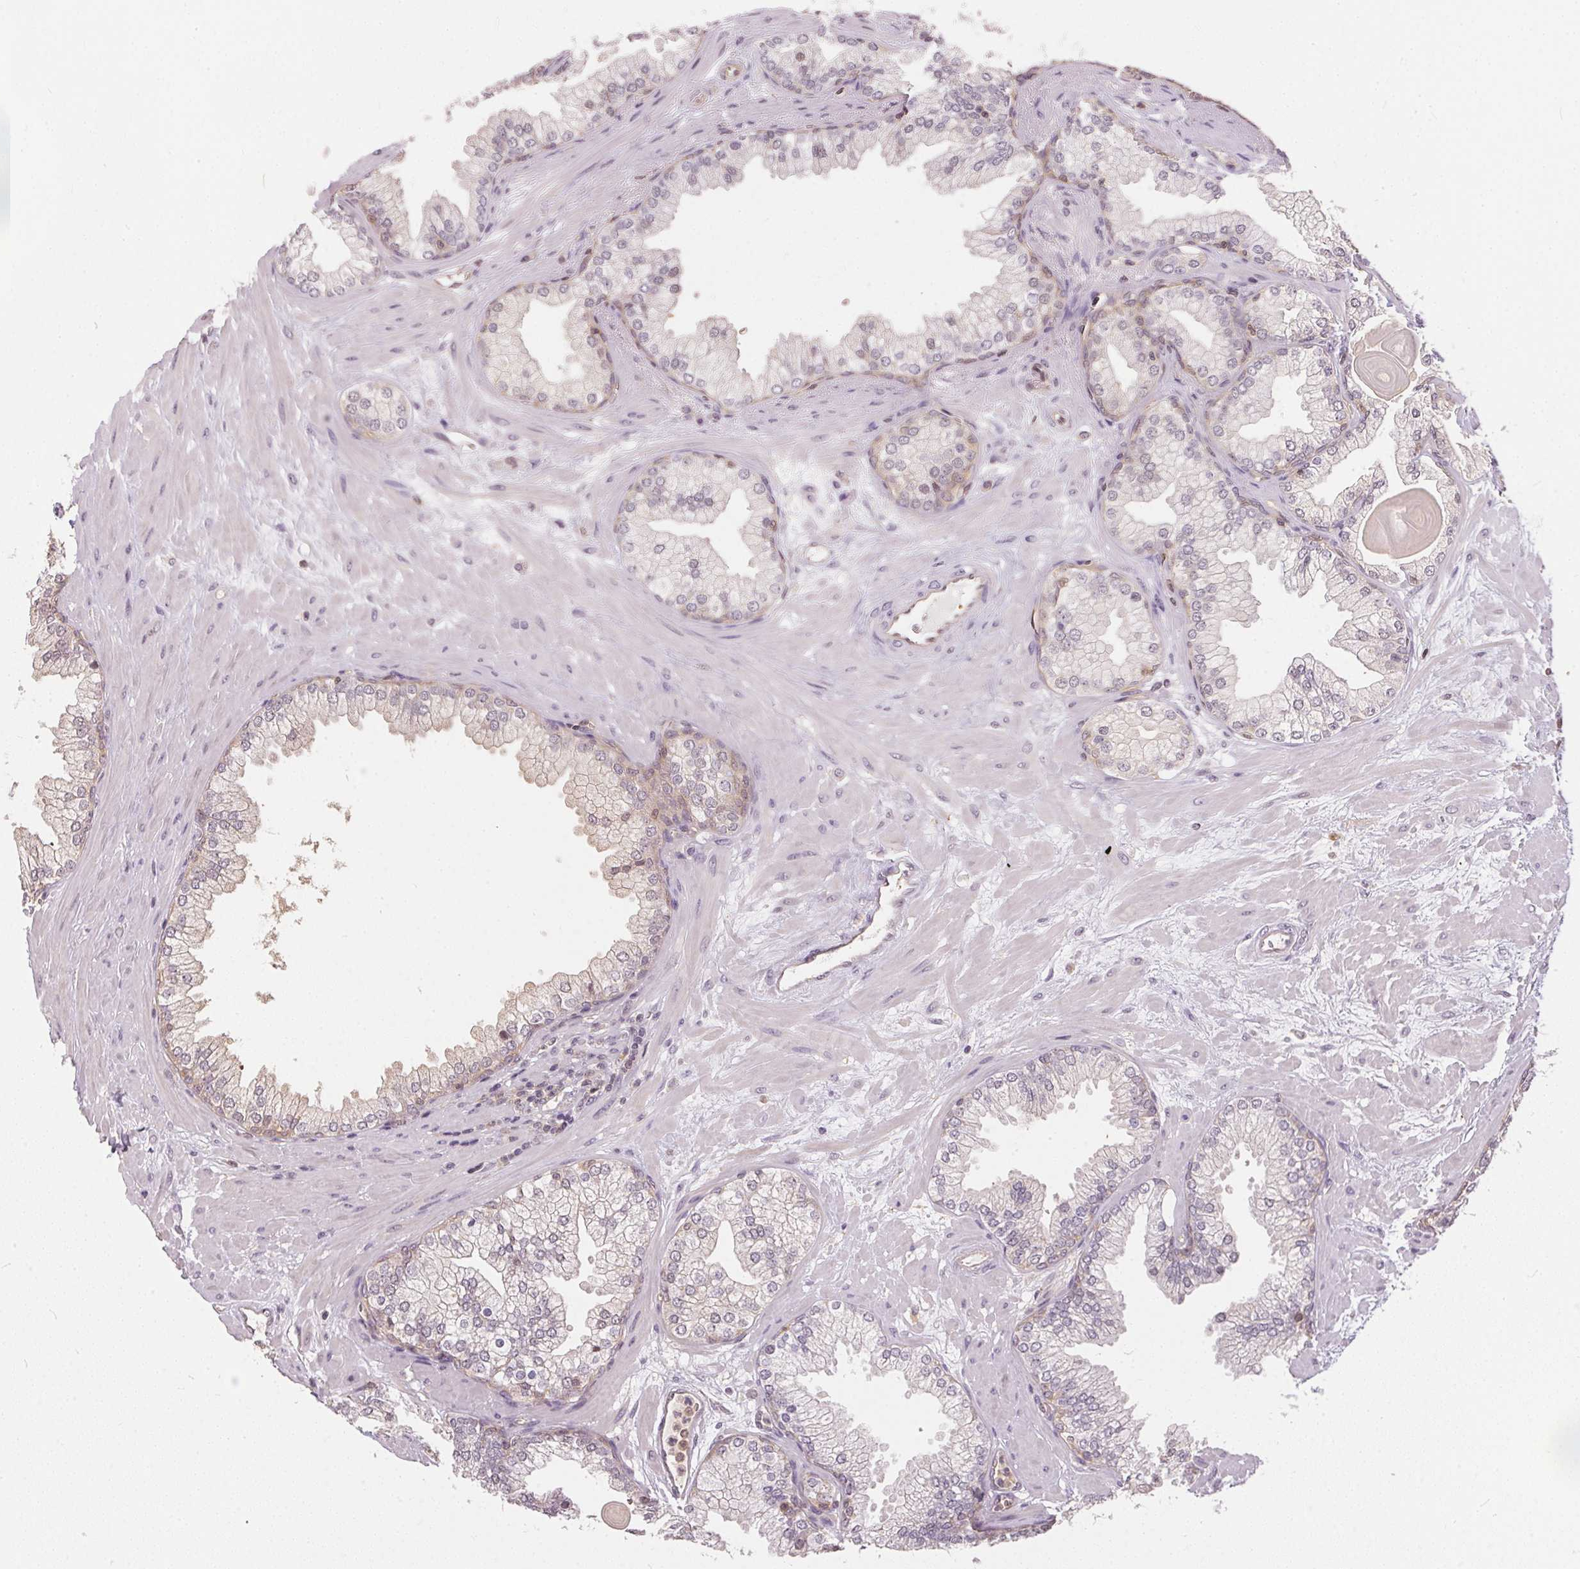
{"staining": {"intensity": "weak", "quantity": "<25%", "location": "cytoplasmic/membranous"}, "tissue": "prostate", "cell_type": "Glandular cells", "image_type": "normal", "snomed": [{"axis": "morphology", "description": "Normal tissue, NOS"}, {"axis": "topography", "description": "Prostate"}, {"axis": "topography", "description": "Peripheral nerve tissue"}], "caption": "Immunohistochemical staining of unremarkable prostate reveals no significant expression in glandular cells.", "gene": "BLMH", "patient": {"sex": "male", "age": 61}}